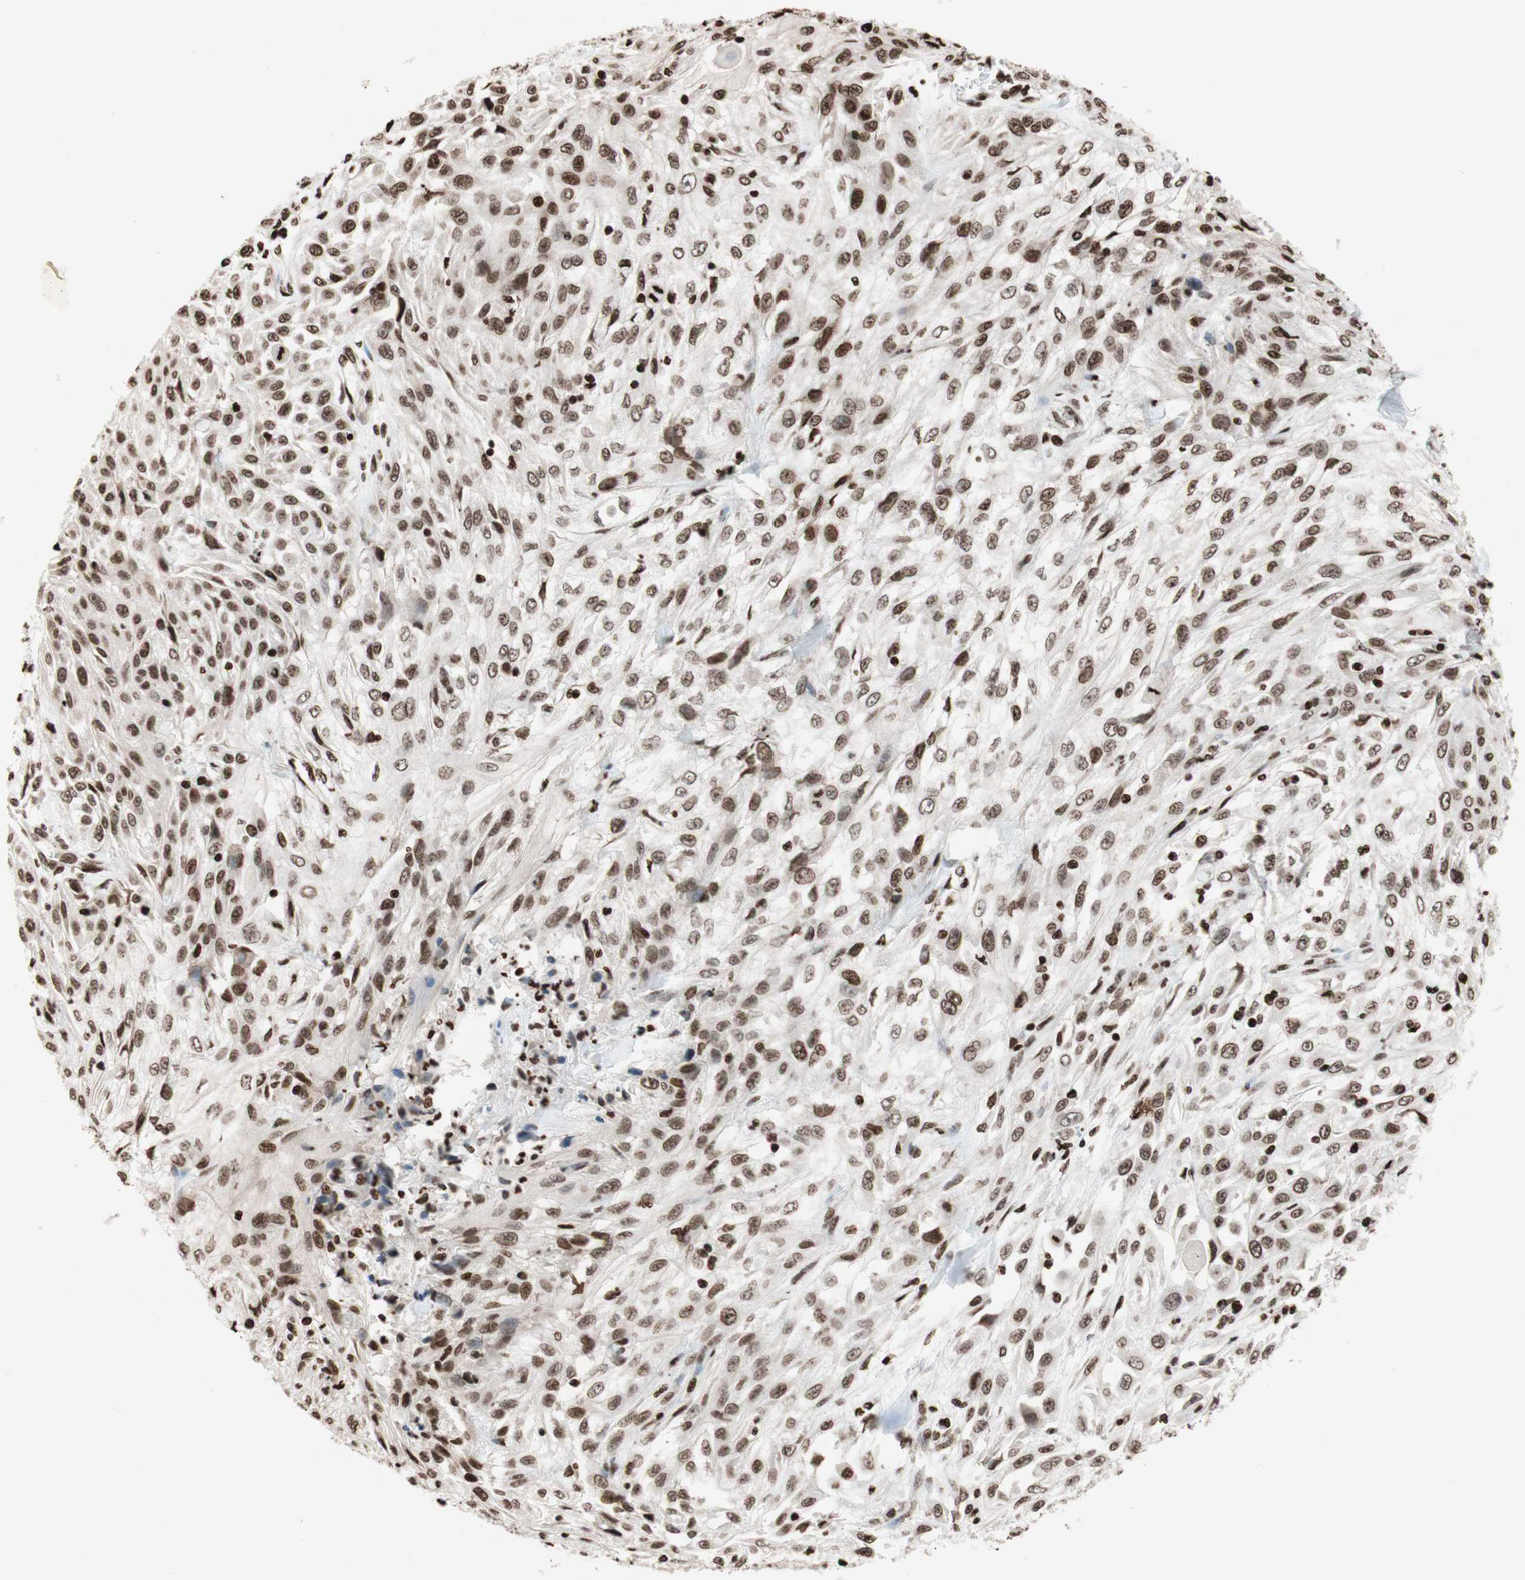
{"staining": {"intensity": "moderate", "quantity": ">75%", "location": "nuclear"}, "tissue": "skin cancer", "cell_type": "Tumor cells", "image_type": "cancer", "snomed": [{"axis": "morphology", "description": "Squamous cell carcinoma, NOS"}, {"axis": "topography", "description": "Skin"}], "caption": "A brown stain highlights moderate nuclear expression of a protein in human skin cancer tumor cells. Ihc stains the protein of interest in brown and the nuclei are stained blue.", "gene": "NCOA3", "patient": {"sex": "male", "age": 75}}